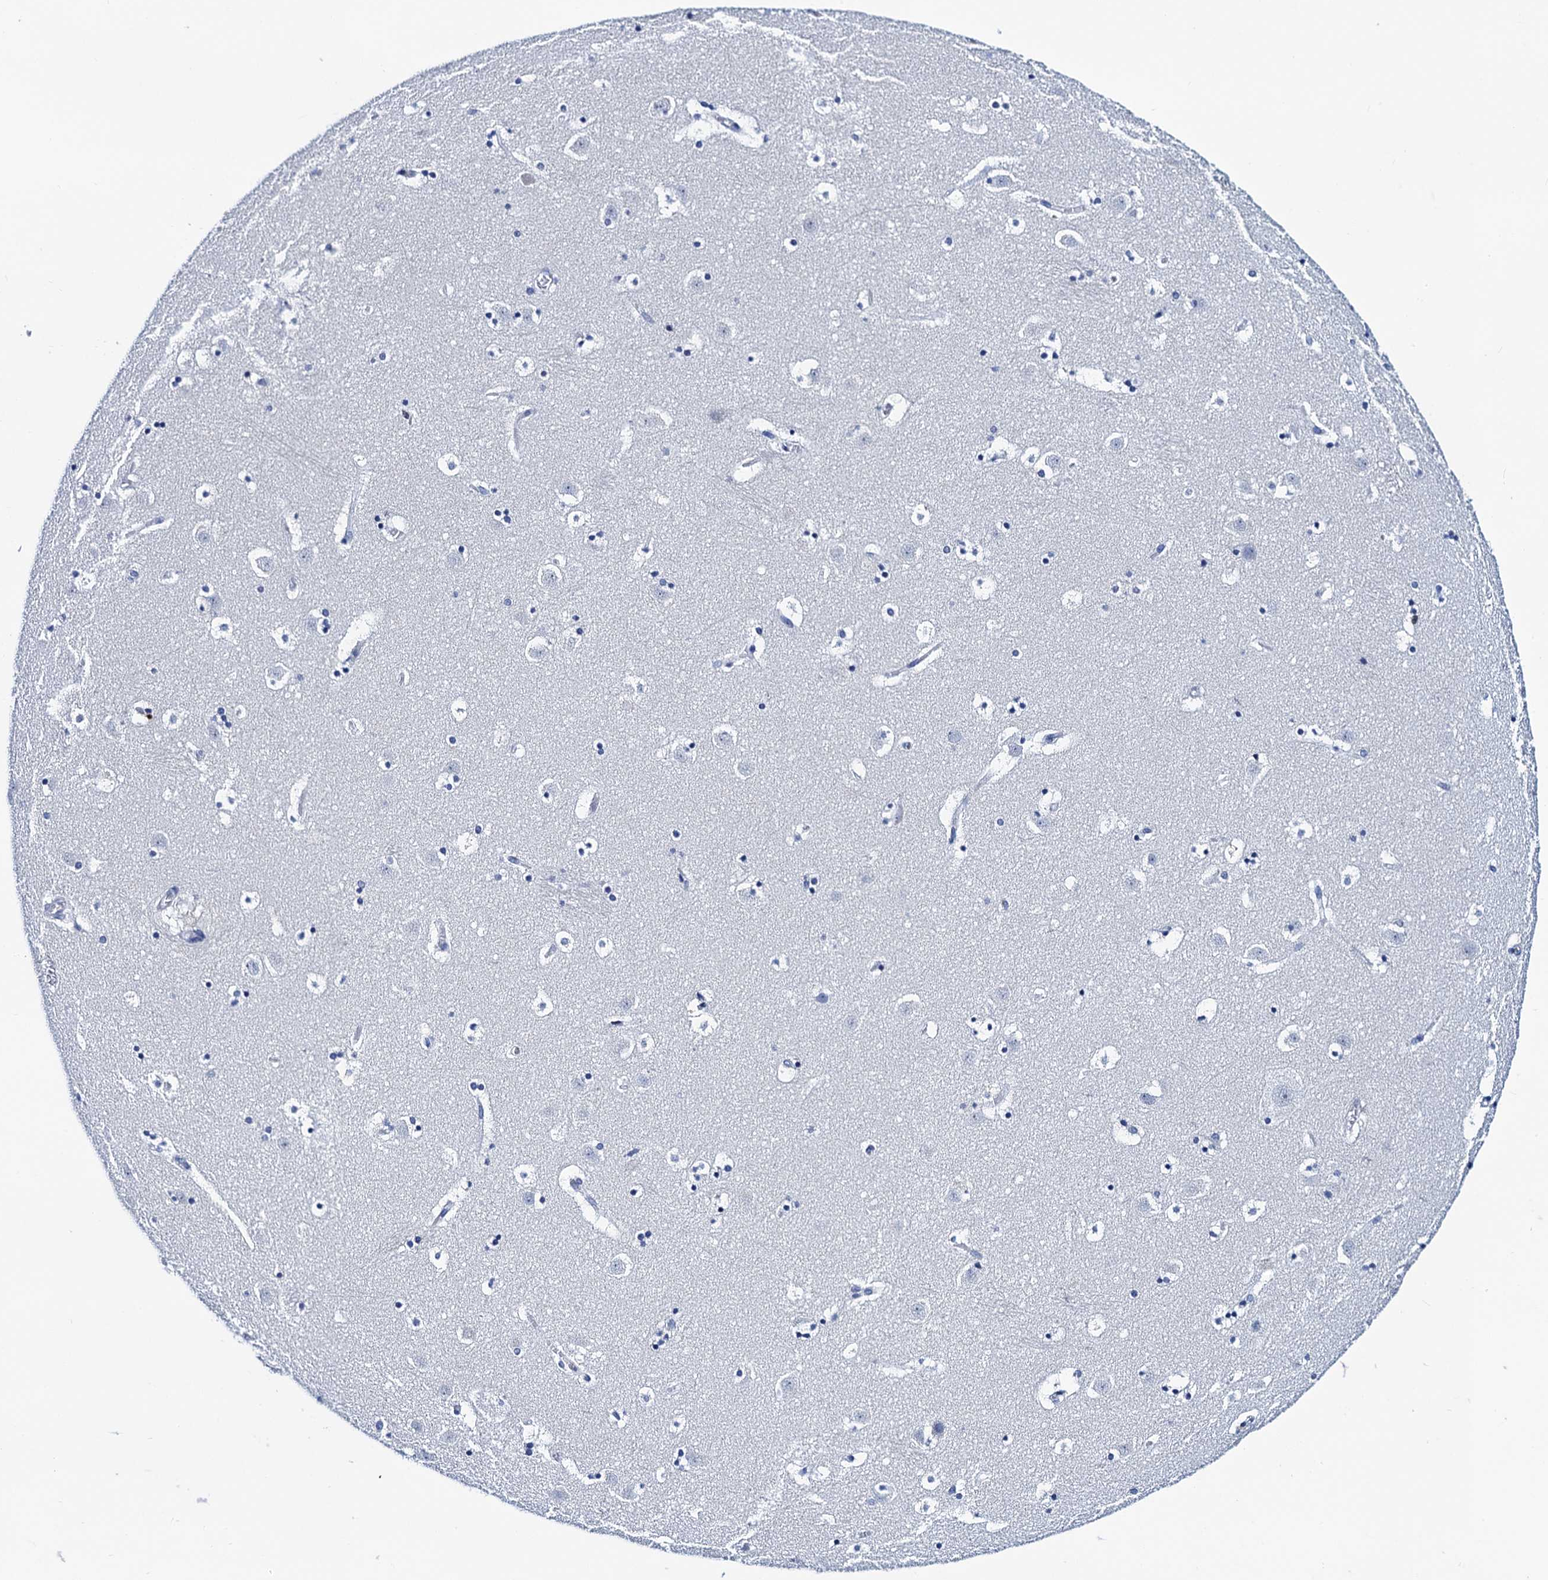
{"staining": {"intensity": "negative", "quantity": "none", "location": "none"}, "tissue": "caudate", "cell_type": "Glial cells", "image_type": "normal", "snomed": [{"axis": "morphology", "description": "Normal tissue, NOS"}, {"axis": "topography", "description": "Lateral ventricle wall"}], "caption": "Immunohistochemical staining of unremarkable caudate demonstrates no significant positivity in glial cells. Brightfield microscopy of immunohistochemistry (IHC) stained with DAB (3,3'-diaminobenzidine) (brown) and hematoxylin (blue), captured at high magnification.", "gene": "LYPD3", "patient": {"sex": "male", "age": 45}}